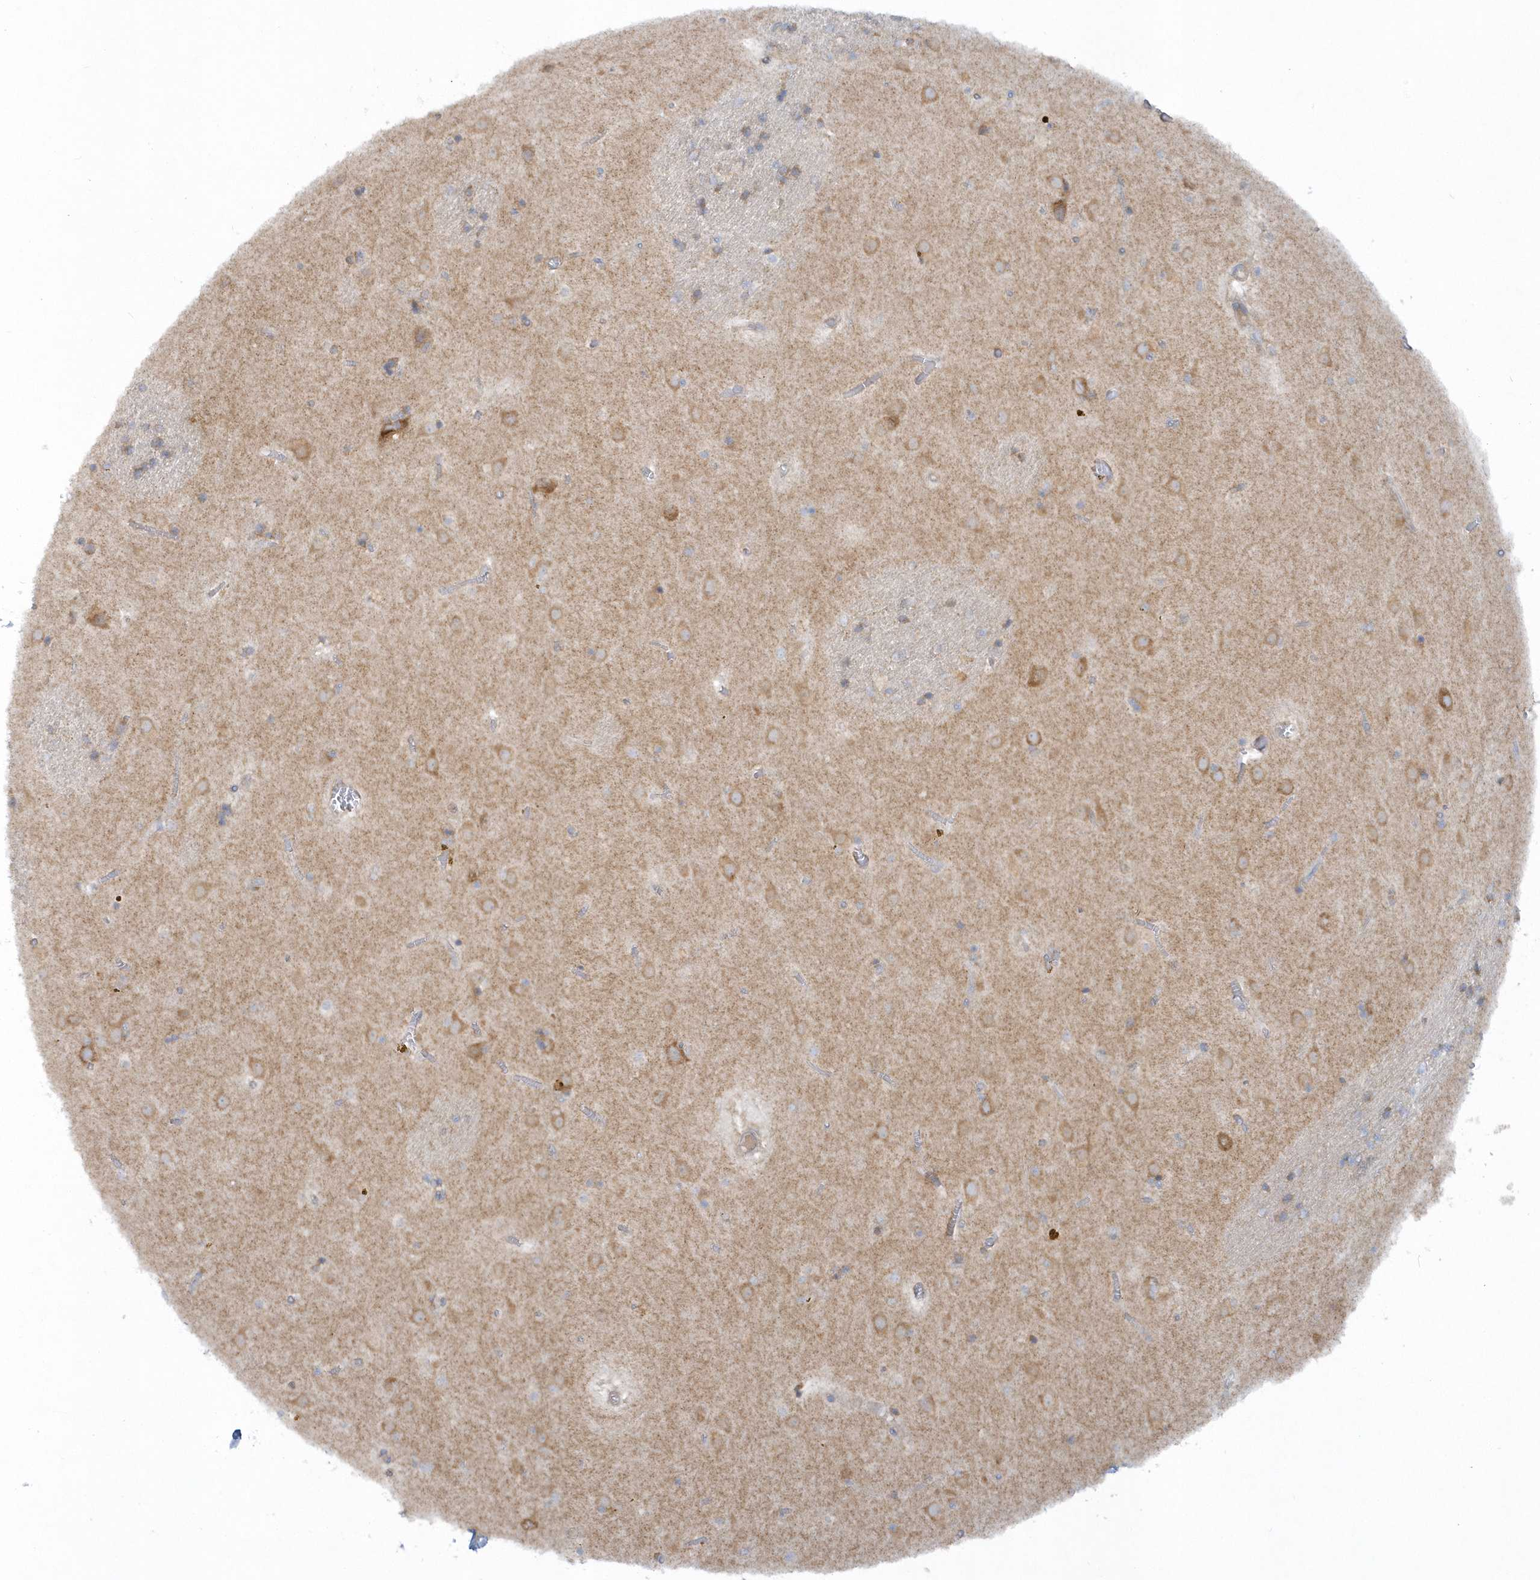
{"staining": {"intensity": "moderate", "quantity": "<25%", "location": "cytoplasmic/membranous"}, "tissue": "caudate", "cell_type": "Glial cells", "image_type": "normal", "snomed": [{"axis": "morphology", "description": "Normal tissue, NOS"}, {"axis": "topography", "description": "Lateral ventricle wall"}], "caption": "About <25% of glial cells in normal human caudate show moderate cytoplasmic/membranous protein positivity as visualized by brown immunohistochemical staining.", "gene": "CNOT10", "patient": {"sex": "male", "age": 70}}